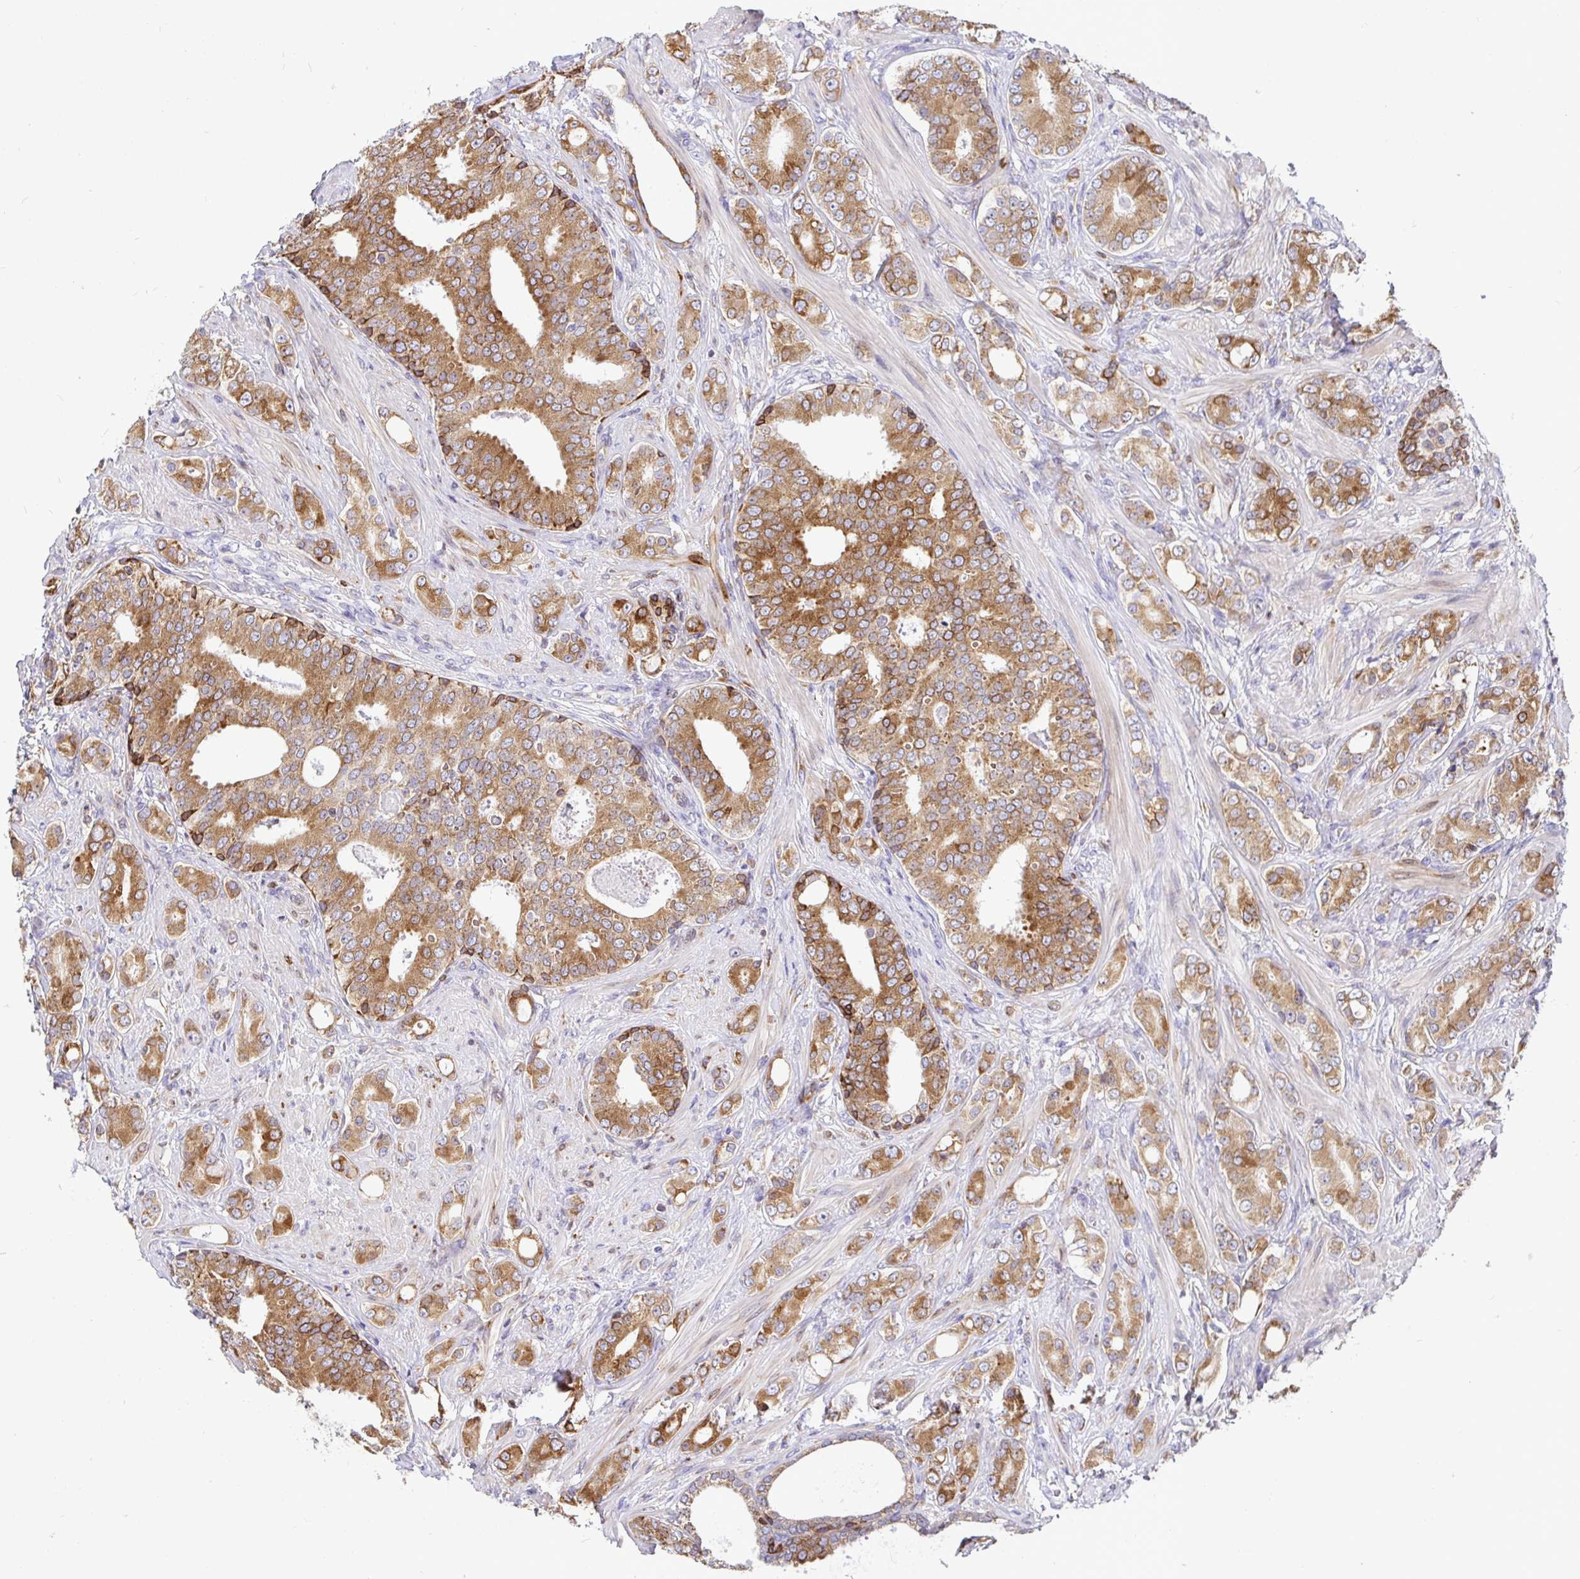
{"staining": {"intensity": "moderate", "quantity": ">75%", "location": "cytoplasmic/membranous"}, "tissue": "prostate cancer", "cell_type": "Tumor cells", "image_type": "cancer", "snomed": [{"axis": "morphology", "description": "Adenocarcinoma, High grade"}, {"axis": "topography", "description": "Prostate"}], "caption": "An immunohistochemistry image of tumor tissue is shown. Protein staining in brown highlights moderate cytoplasmic/membranous positivity in prostate adenocarcinoma (high-grade) within tumor cells.", "gene": "TP53I11", "patient": {"sex": "male", "age": 62}}